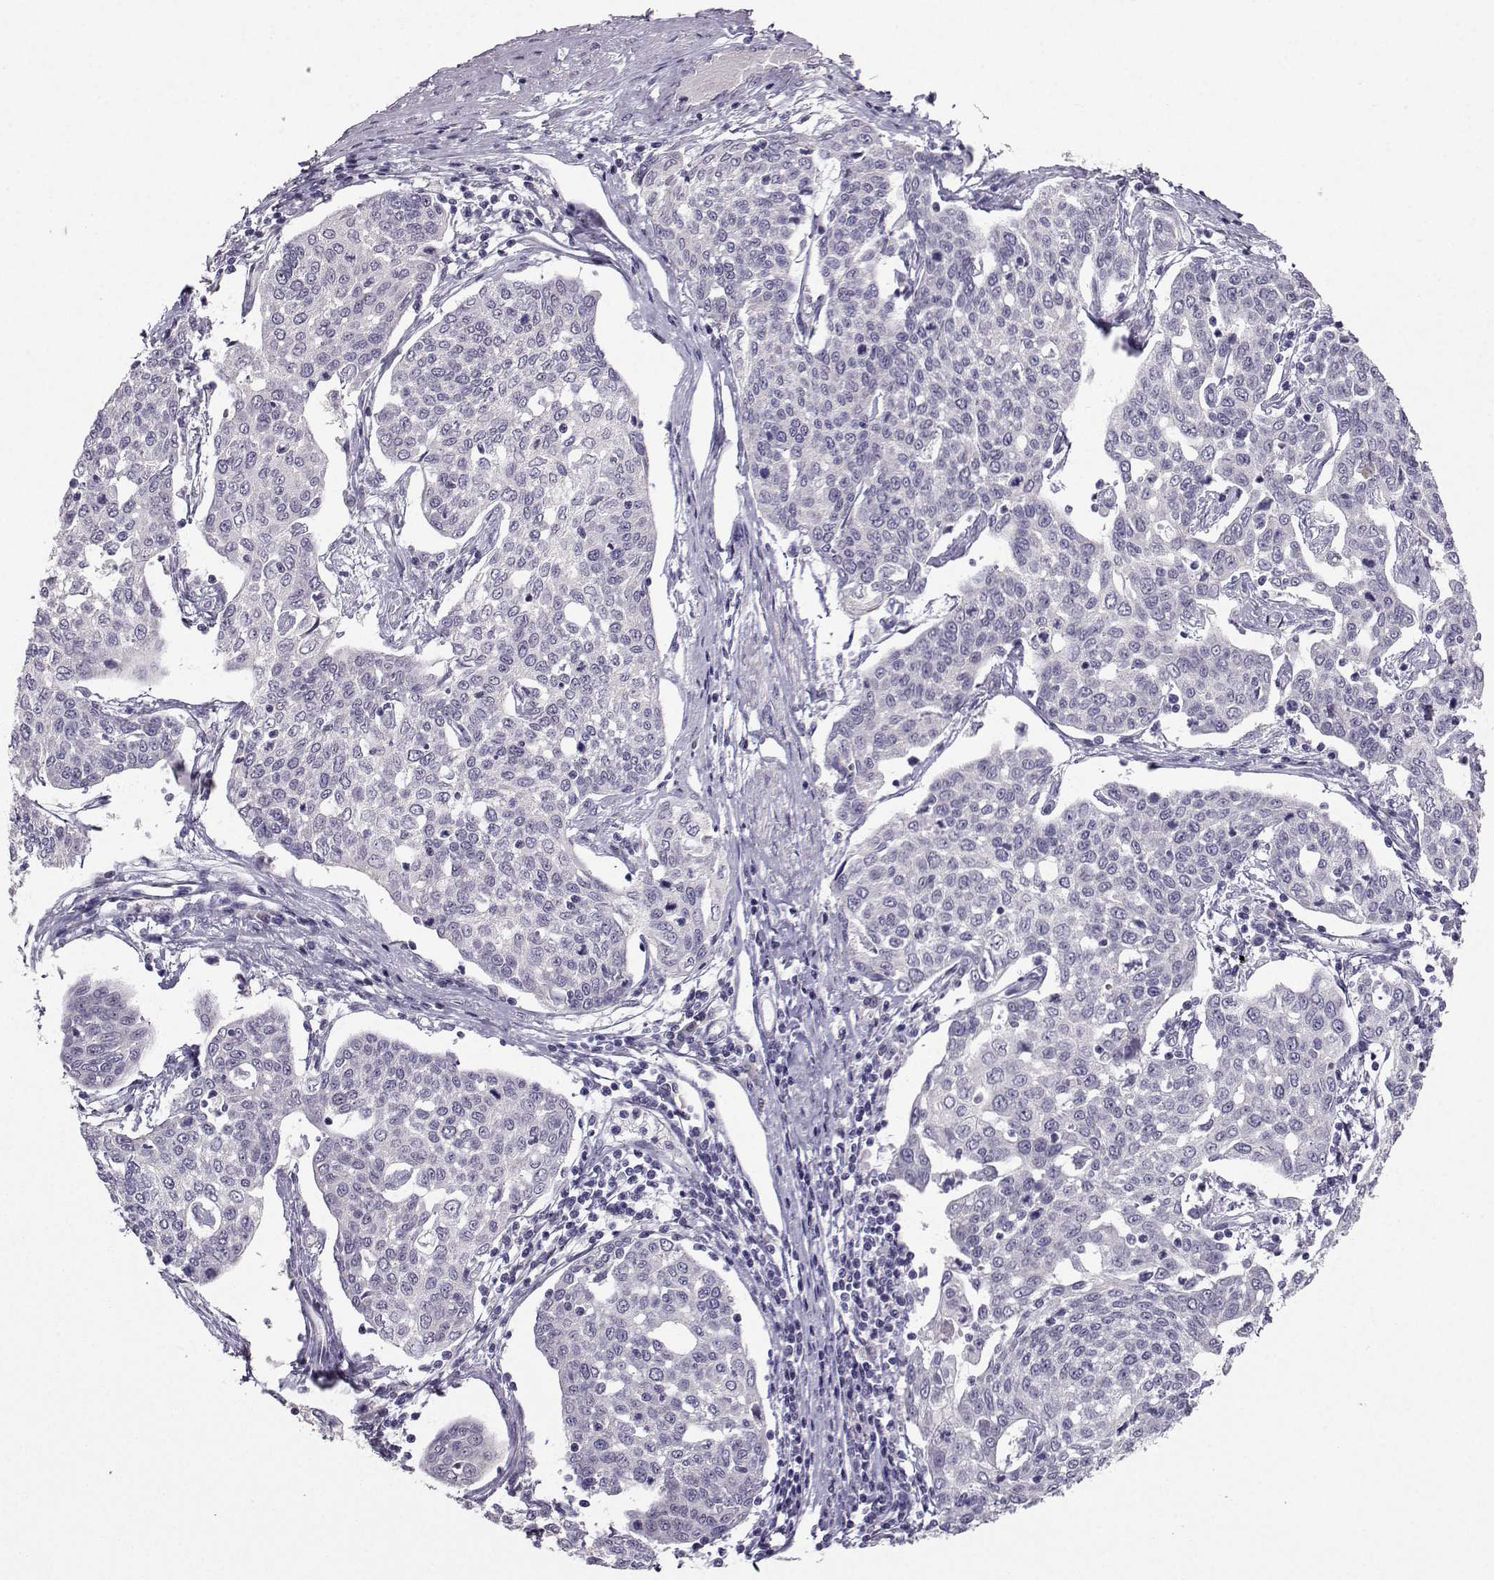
{"staining": {"intensity": "negative", "quantity": "none", "location": "none"}, "tissue": "cervical cancer", "cell_type": "Tumor cells", "image_type": "cancer", "snomed": [{"axis": "morphology", "description": "Squamous cell carcinoma, NOS"}, {"axis": "topography", "description": "Cervix"}], "caption": "Tumor cells show no significant expression in cervical cancer. (DAB (3,3'-diaminobenzidine) IHC, high magnification).", "gene": "LIN28A", "patient": {"sex": "female", "age": 34}}